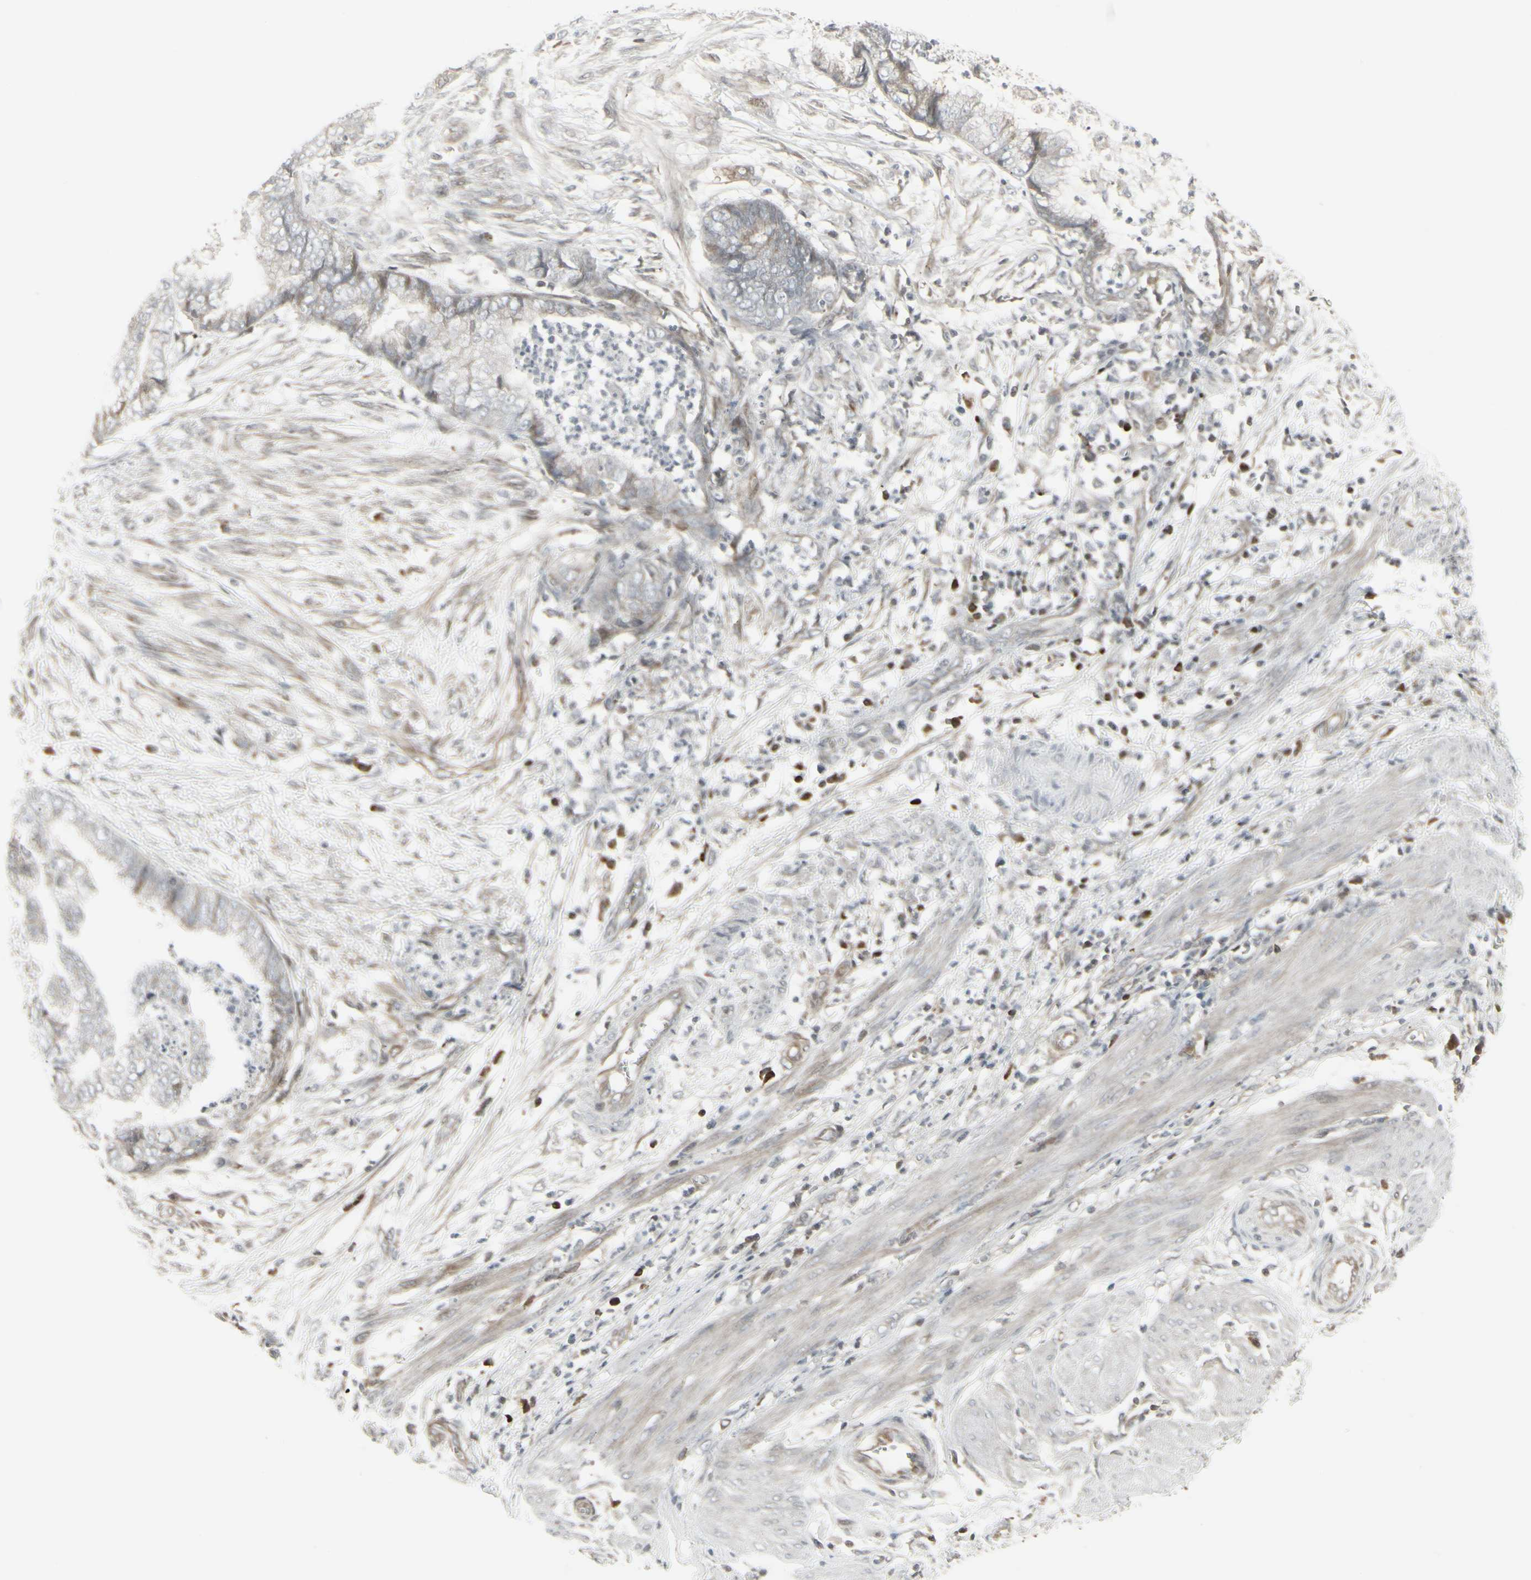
{"staining": {"intensity": "weak", "quantity": "<25%", "location": "cytoplasmic/membranous"}, "tissue": "endometrial cancer", "cell_type": "Tumor cells", "image_type": "cancer", "snomed": [{"axis": "morphology", "description": "Necrosis, NOS"}, {"axis": "morphology", "description": "Adenocarcinoma, NOS"}, {"axis": "topography", "description": "Endometrium"}], "caption": "The image demonstrates no staining of tumor cells in endometrial cancer. Nuclei are stained in blue.", "gene": "IGFBP6", "patient": {"sex": "female", "age": 79}}